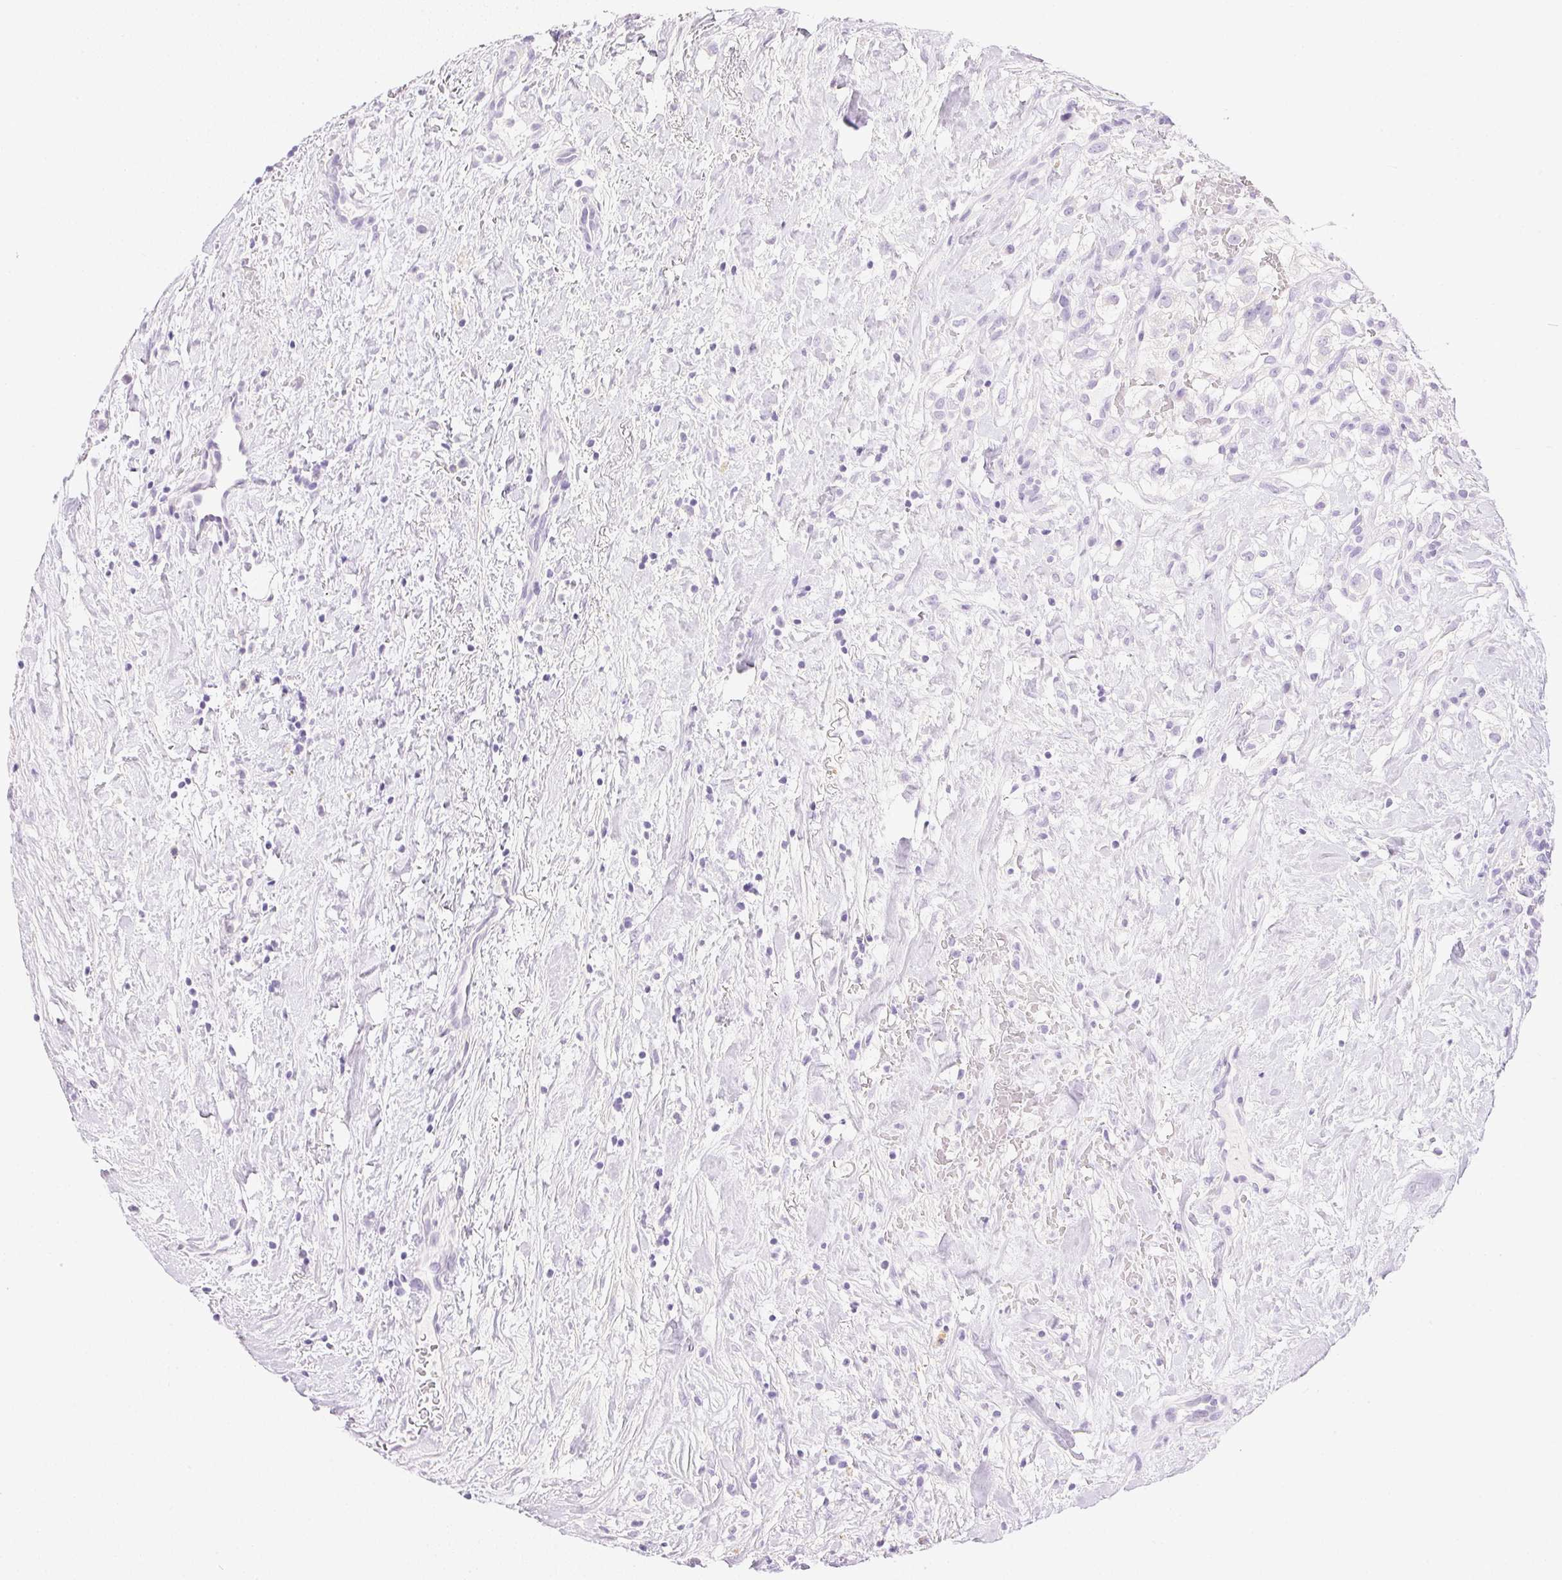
{"staining": {"intensity": "negative", "quantity": "none", "location": "none"}, "tissue": "renal cancer", "cell_type": "Tumor cells", "image_type": "cancer", "snomed": [{"axis": "morphology", "description": "Adenocarcinoma, NOS"}, {"axis": "topography", "description": "Kidney"}], "caption": "Micrograph shows no significant protein expression in tumor cells of renal adenocarcinoma.", "gene": "CTRL", "patient": {"sex": "male", "age": 59}}